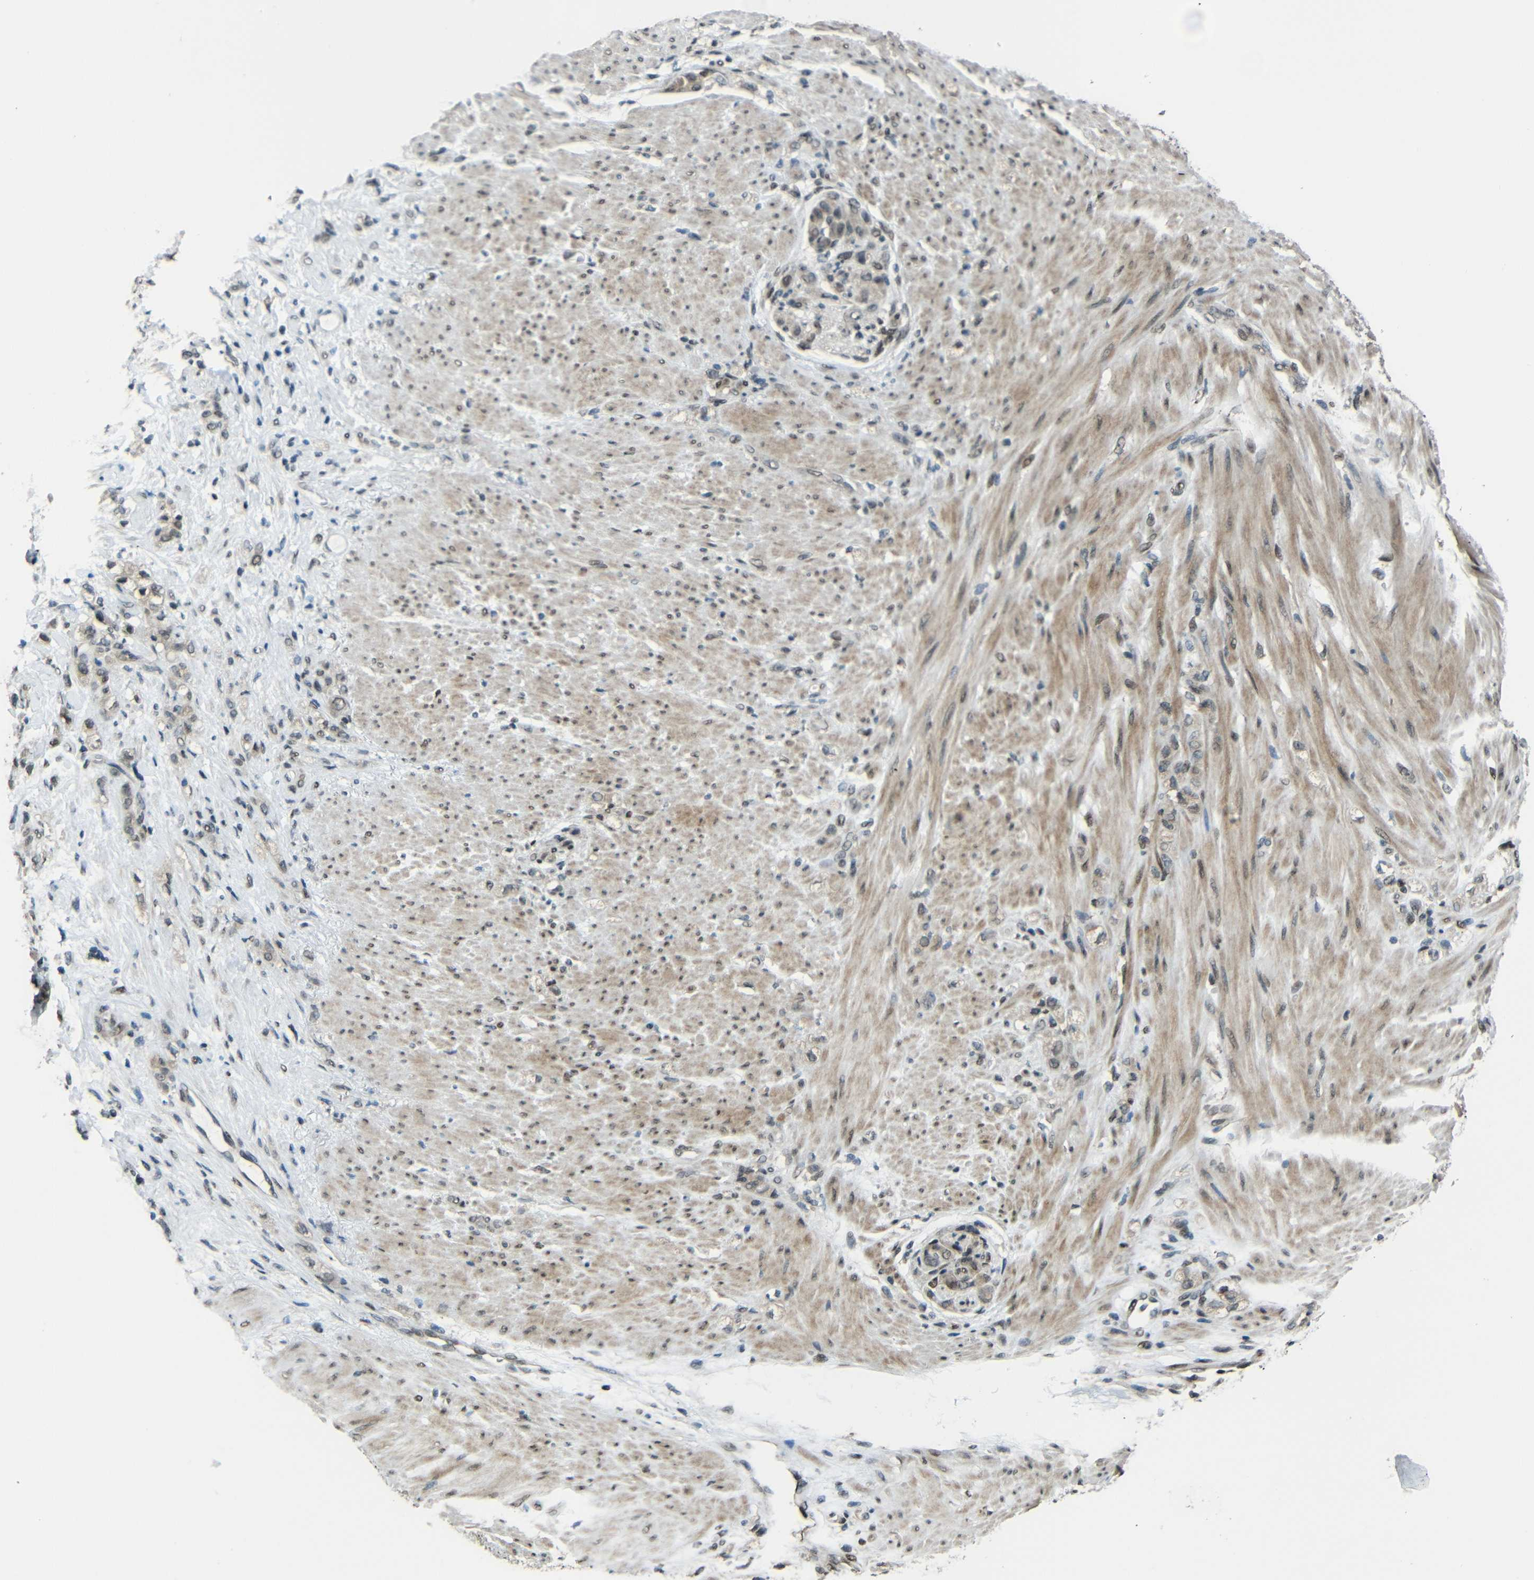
{"staining": {"intensity": "weak", "quantity": "25%-75%", "location": "cytoplasmic/membranous,nuclear"}, "tissue": "stomach cancer", "cell_type": "Tumor cells", "image_type": "cancer", "snomed": [{"axis": "morphology", "description": "Adenocarcinoma, NOS"}, {"axis": "topography", "description": "Stomach"}], "caption": "Protein analysis of adenocarcinoma (stomach) tissue shows weak cytoplasmic/membranous and nuclear expression in about 25%-75% of tumor cells. (Stains: DAB in brown, nuclei in blue, Microscopy: brightfield microscopy at high magnification).", "gene": "PSIP1", "patient": {"sex": "male", "age": 82}}